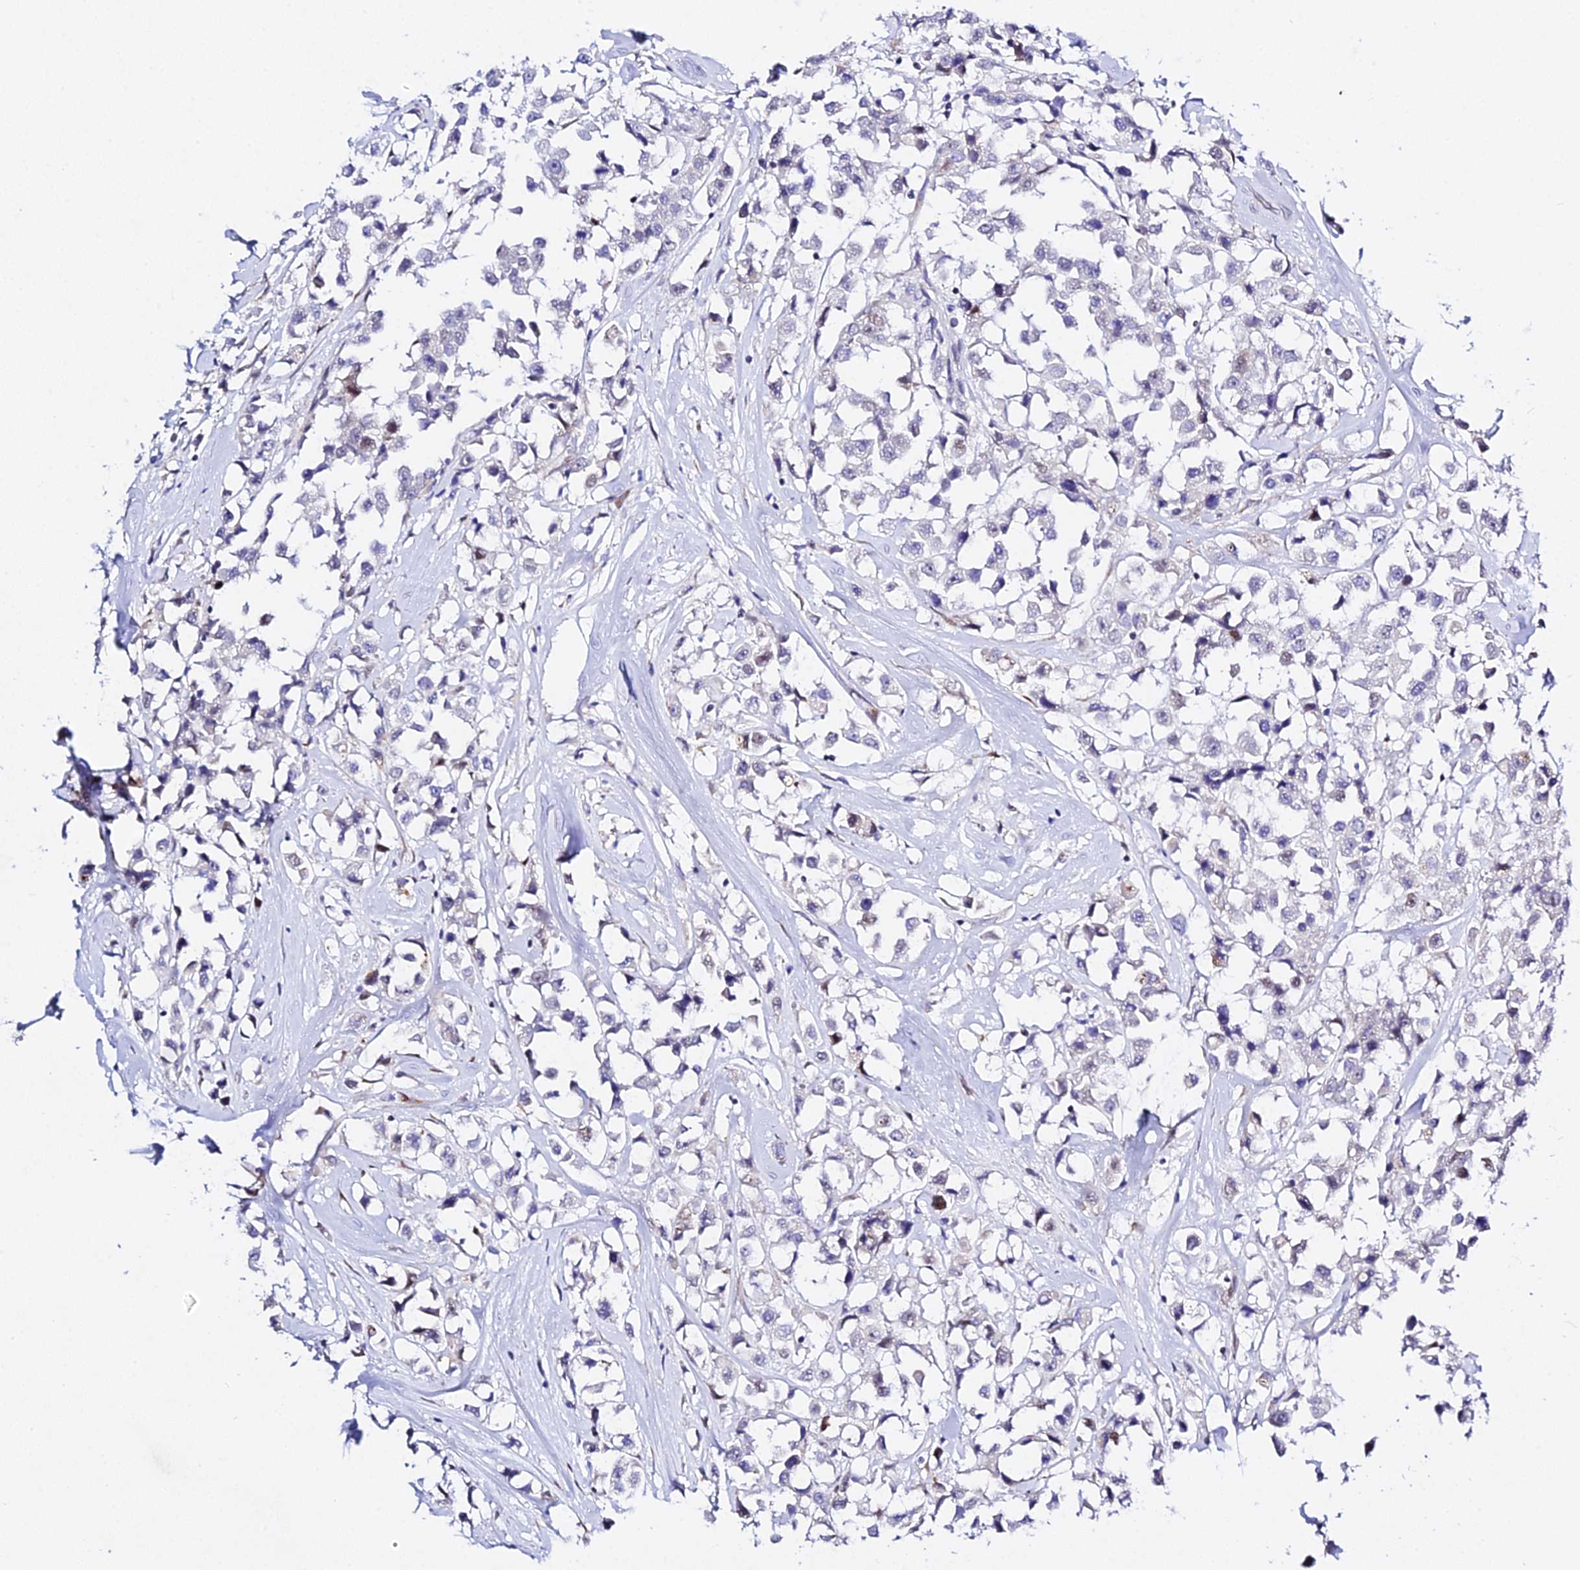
{"staining": {"intensity": "negative", "quantity": "none", "location": "none"}, "tissue": "breast cancer", "cell_type": "Tumor cells", "image_type": "cancer", "snomed": [{"axis": "morphology", "description": "Duct carcinoma"}, {"axis": "topography", "description": "Breast"}], "caption": "Immunohistochemical staining of human breast invasive ductal carcinoma demonstrates no significant positivity in tumor cells.", "gene": "POFUT2", "patient": {"sex": "female", "age": 61}}